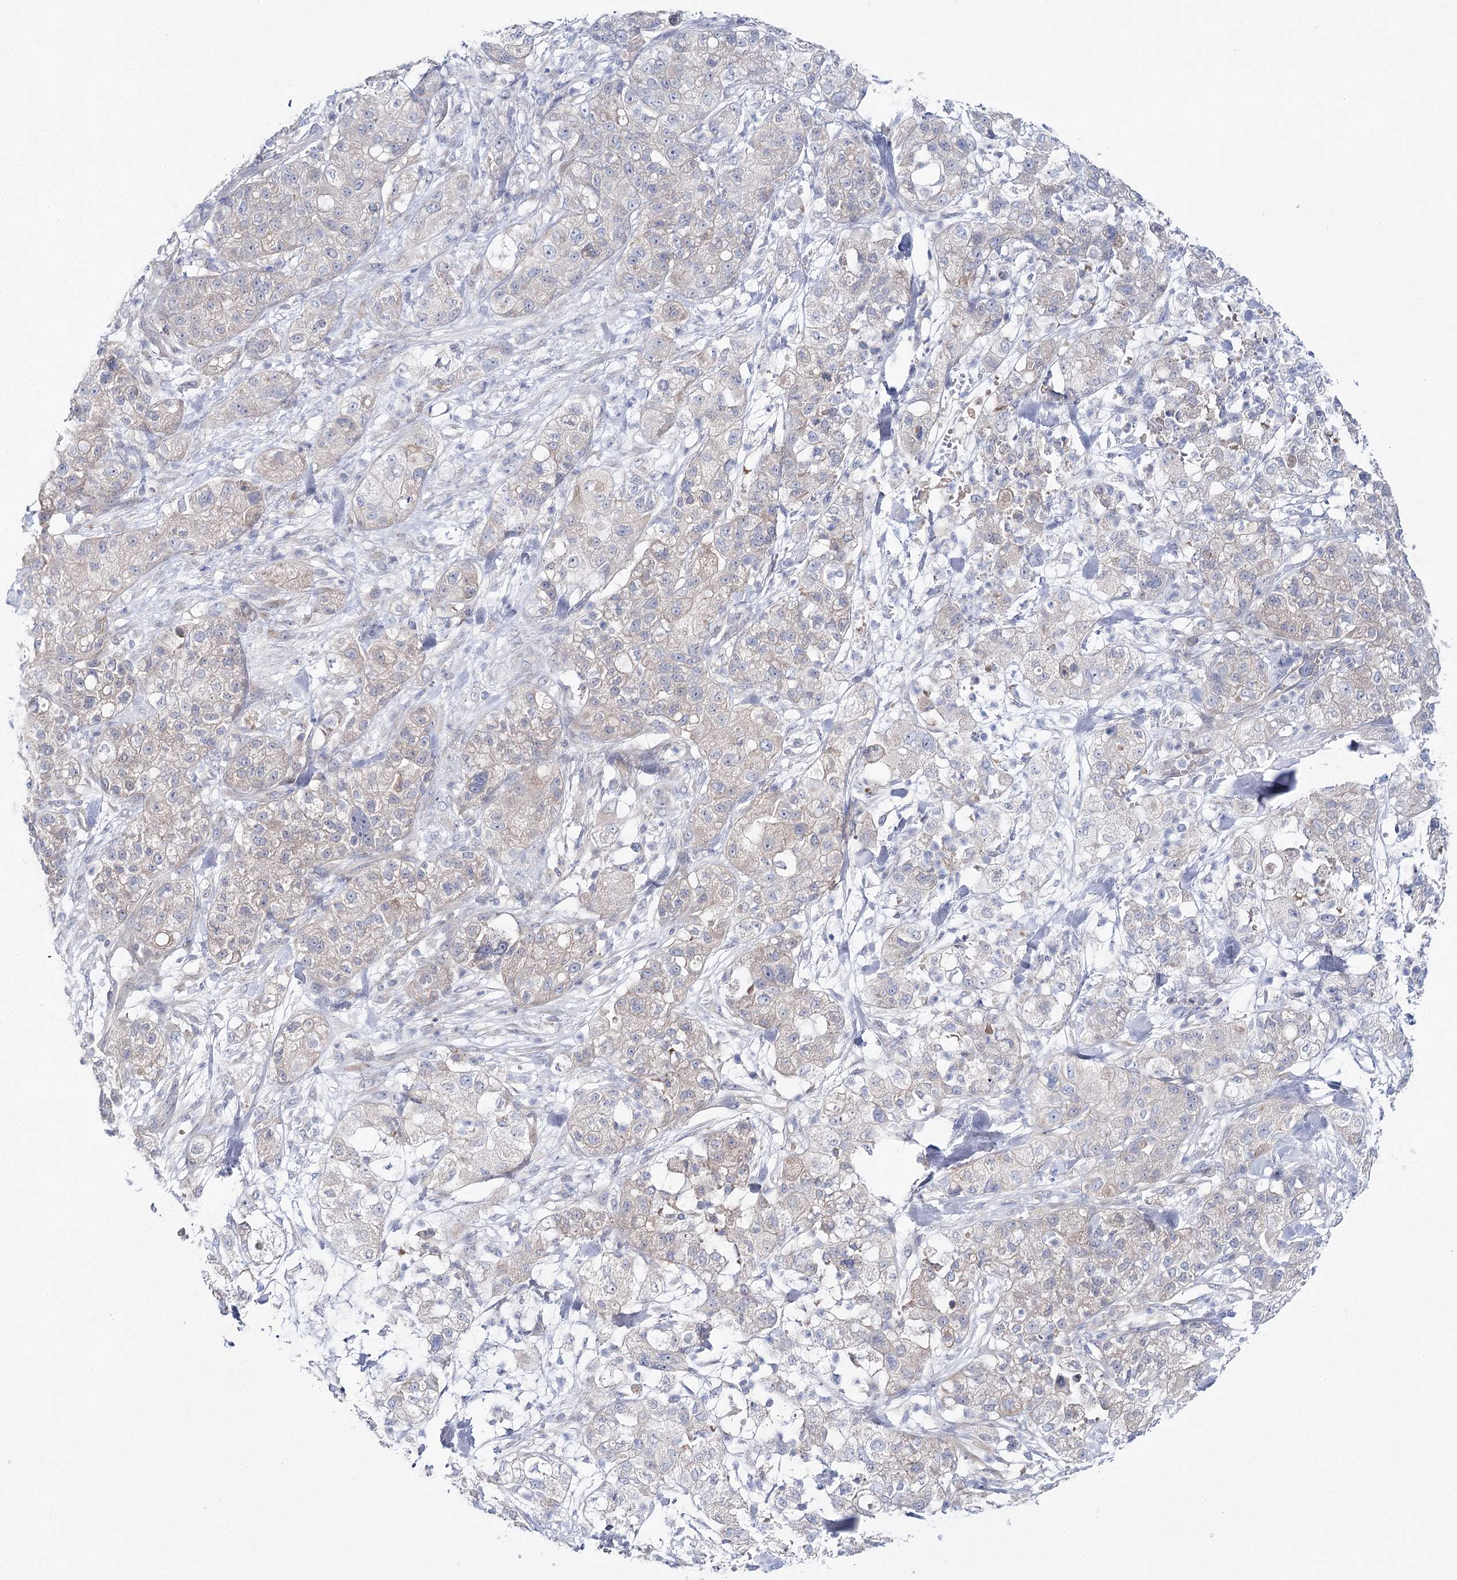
{"staining": {"intensity": "negative", "quantity": "none", "location": "none"}, "tissue": "pancreatic cancer", "cell_type": "Tumor cells", "image_type": "cancer", "snomed": [{"axis": "morphology", "description": "Adenocarcinoma, NOS"}, {"axis": "topography", "description": "Pancreas"}], "caption": "Tumor cells are negative for protein expression in human pancreatic adenocarcinoma. (DAB (3,3'-diaminobenzidine) immunohistochemistry, high magnification).", "gene": "LRRC14B", "patient": {"sex": "female", "age": 78}}